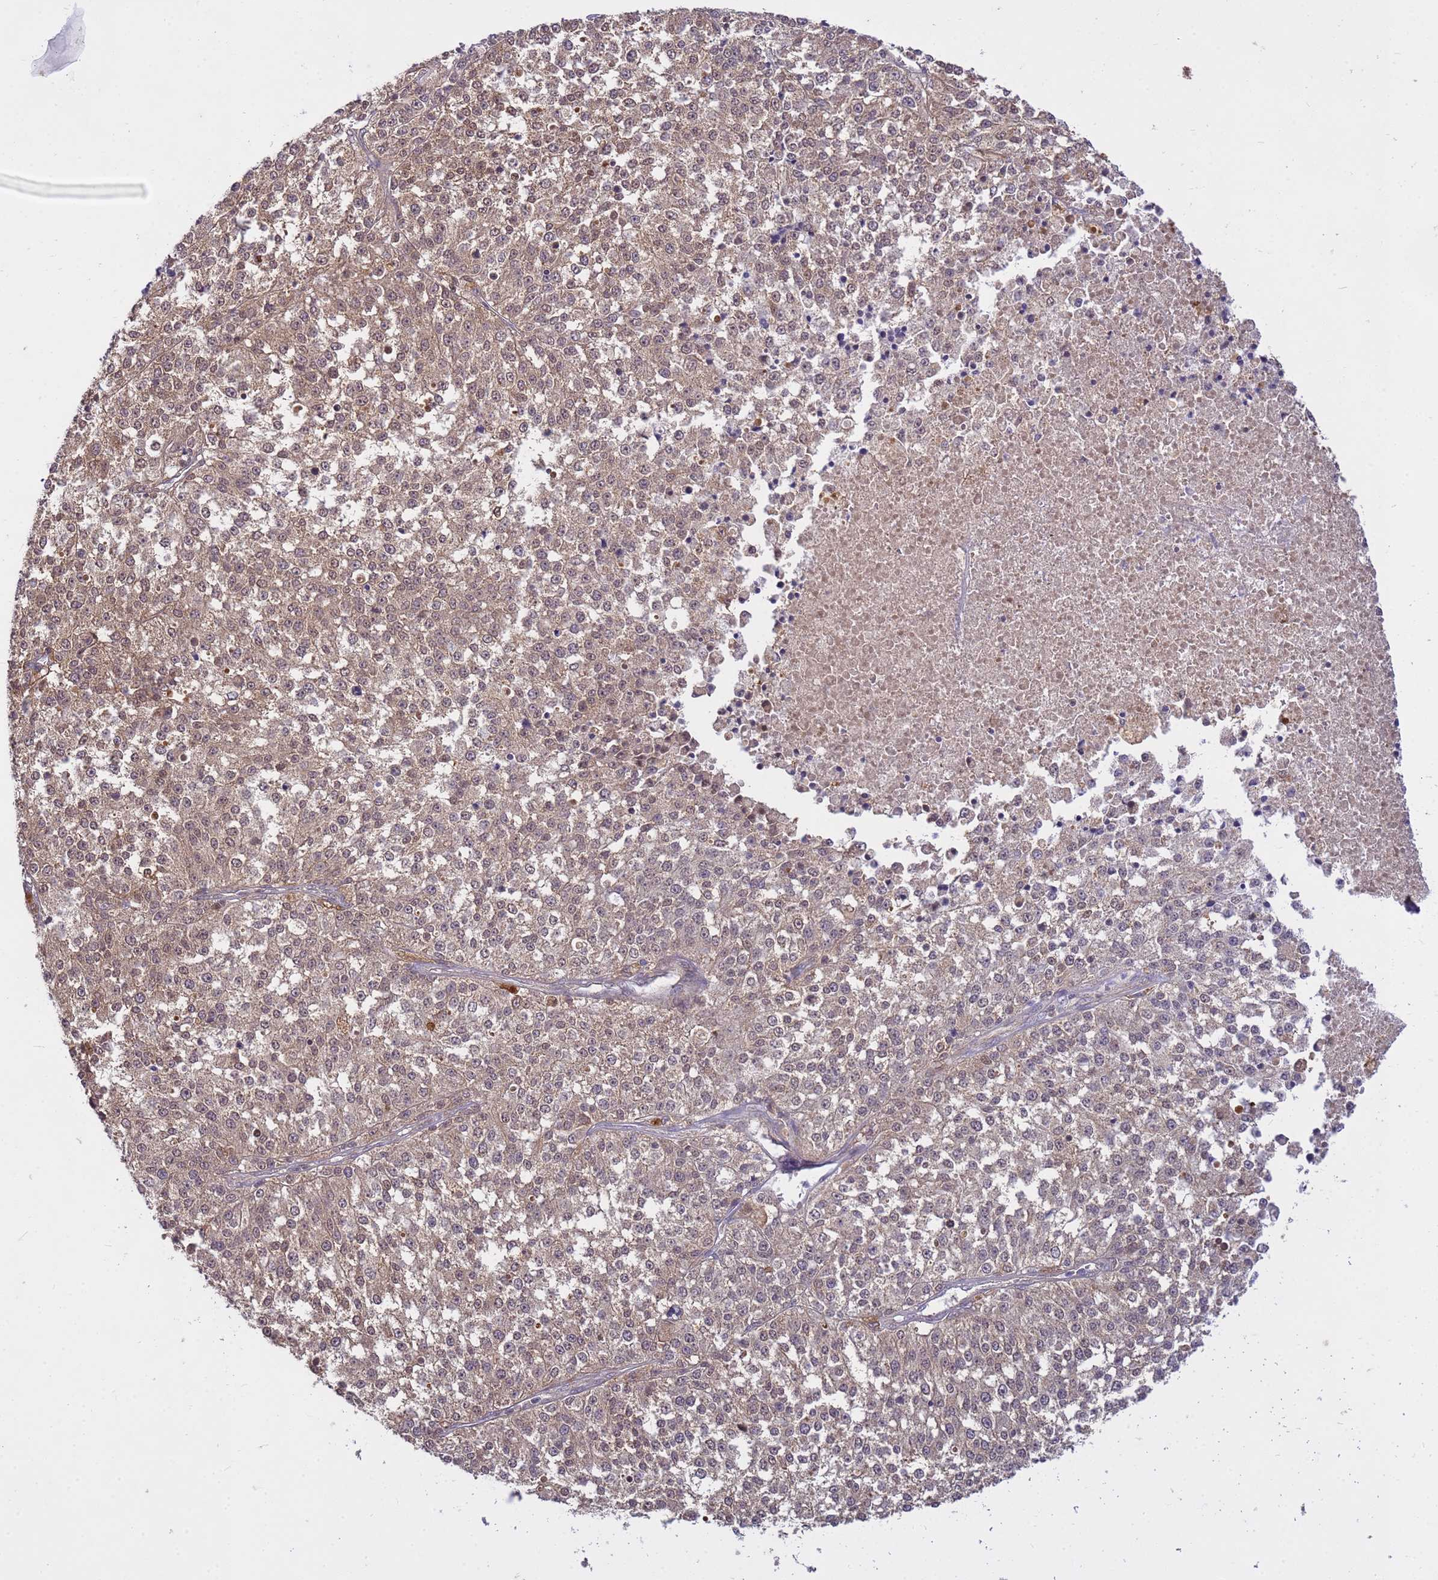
{"staining": {"intensity": "weak", "quantity": ">75%", "location": "cytoplasmic/membranous"}, "tissue": "melanoma", "cell_type": "Tumor cells", "image_type": "cancer", "snomed": [{"axis": "morphology", "description": "Malignant melanoma, NOS"}, {"axis": "topography", "description": "Skin"}], "caption": "Approximately >75% of tumor cells in human malignant melanoma show weak cytoplasmic/membranous protein expression as visualized by brown immunohistochemical staining.", "gene": "NPEPPS", "patient": {"sex": "female", "age": 64}}